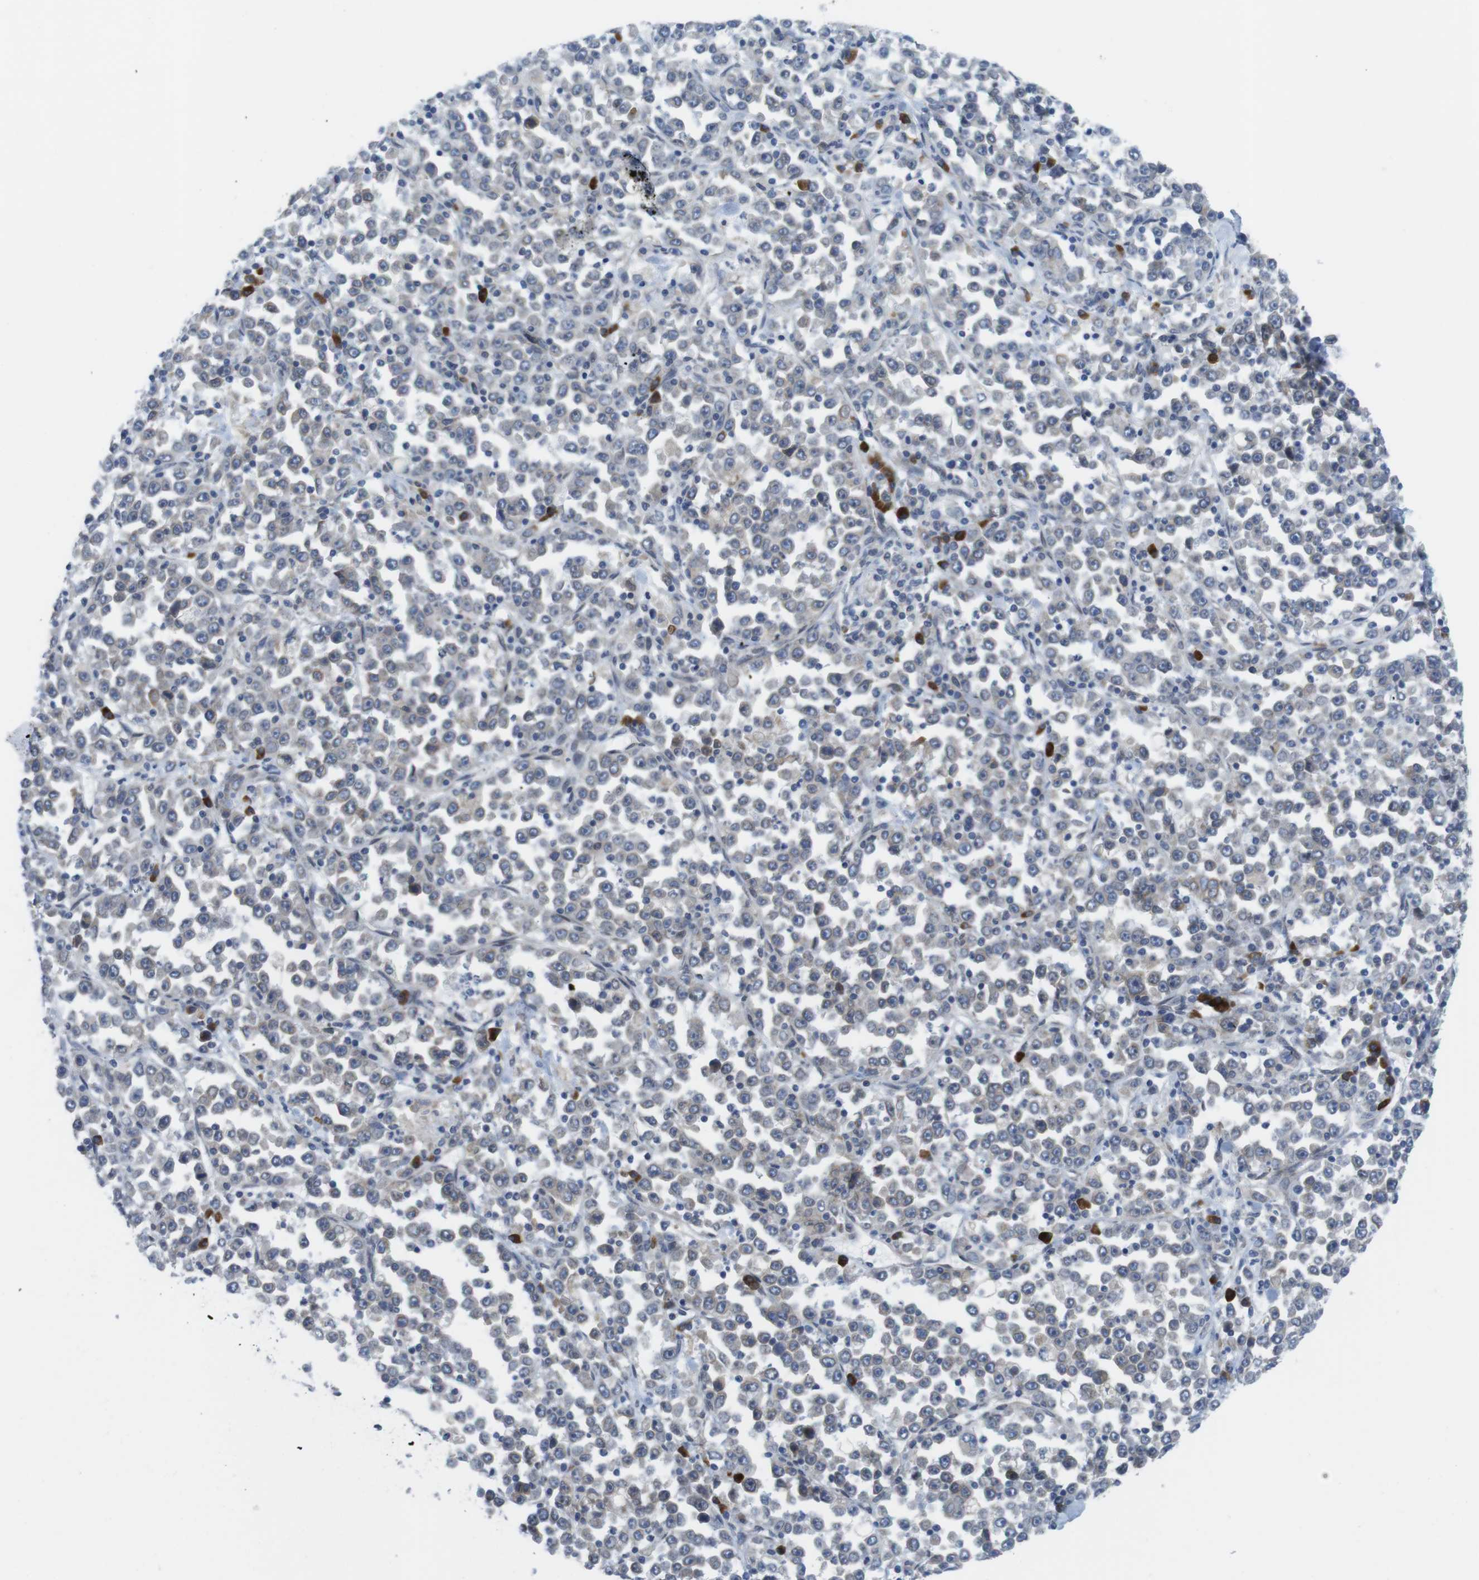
{"staining": {"intensity": "negative", "quantity": "none", "location": "none"}, "tissue": "stomach cancer", "cell_type": "Tumor cells", "image_type": "cancer", "snomed": [{"axis": "morphology", "description": "Normal tissue, NOS"}, {"axis": "morphology", "description": "Adenocarcinoma, NOS"}, {"axis": "topography", "description": "Stomach, upper"}, {"axis": "topography", "description": "Stomach"}], "caption": "Tumor cells show no significant protein staining in adenocarcinoma (stomach).", "gene": "ERGIC3", "patient": {"sex": "male", "age": 59}}